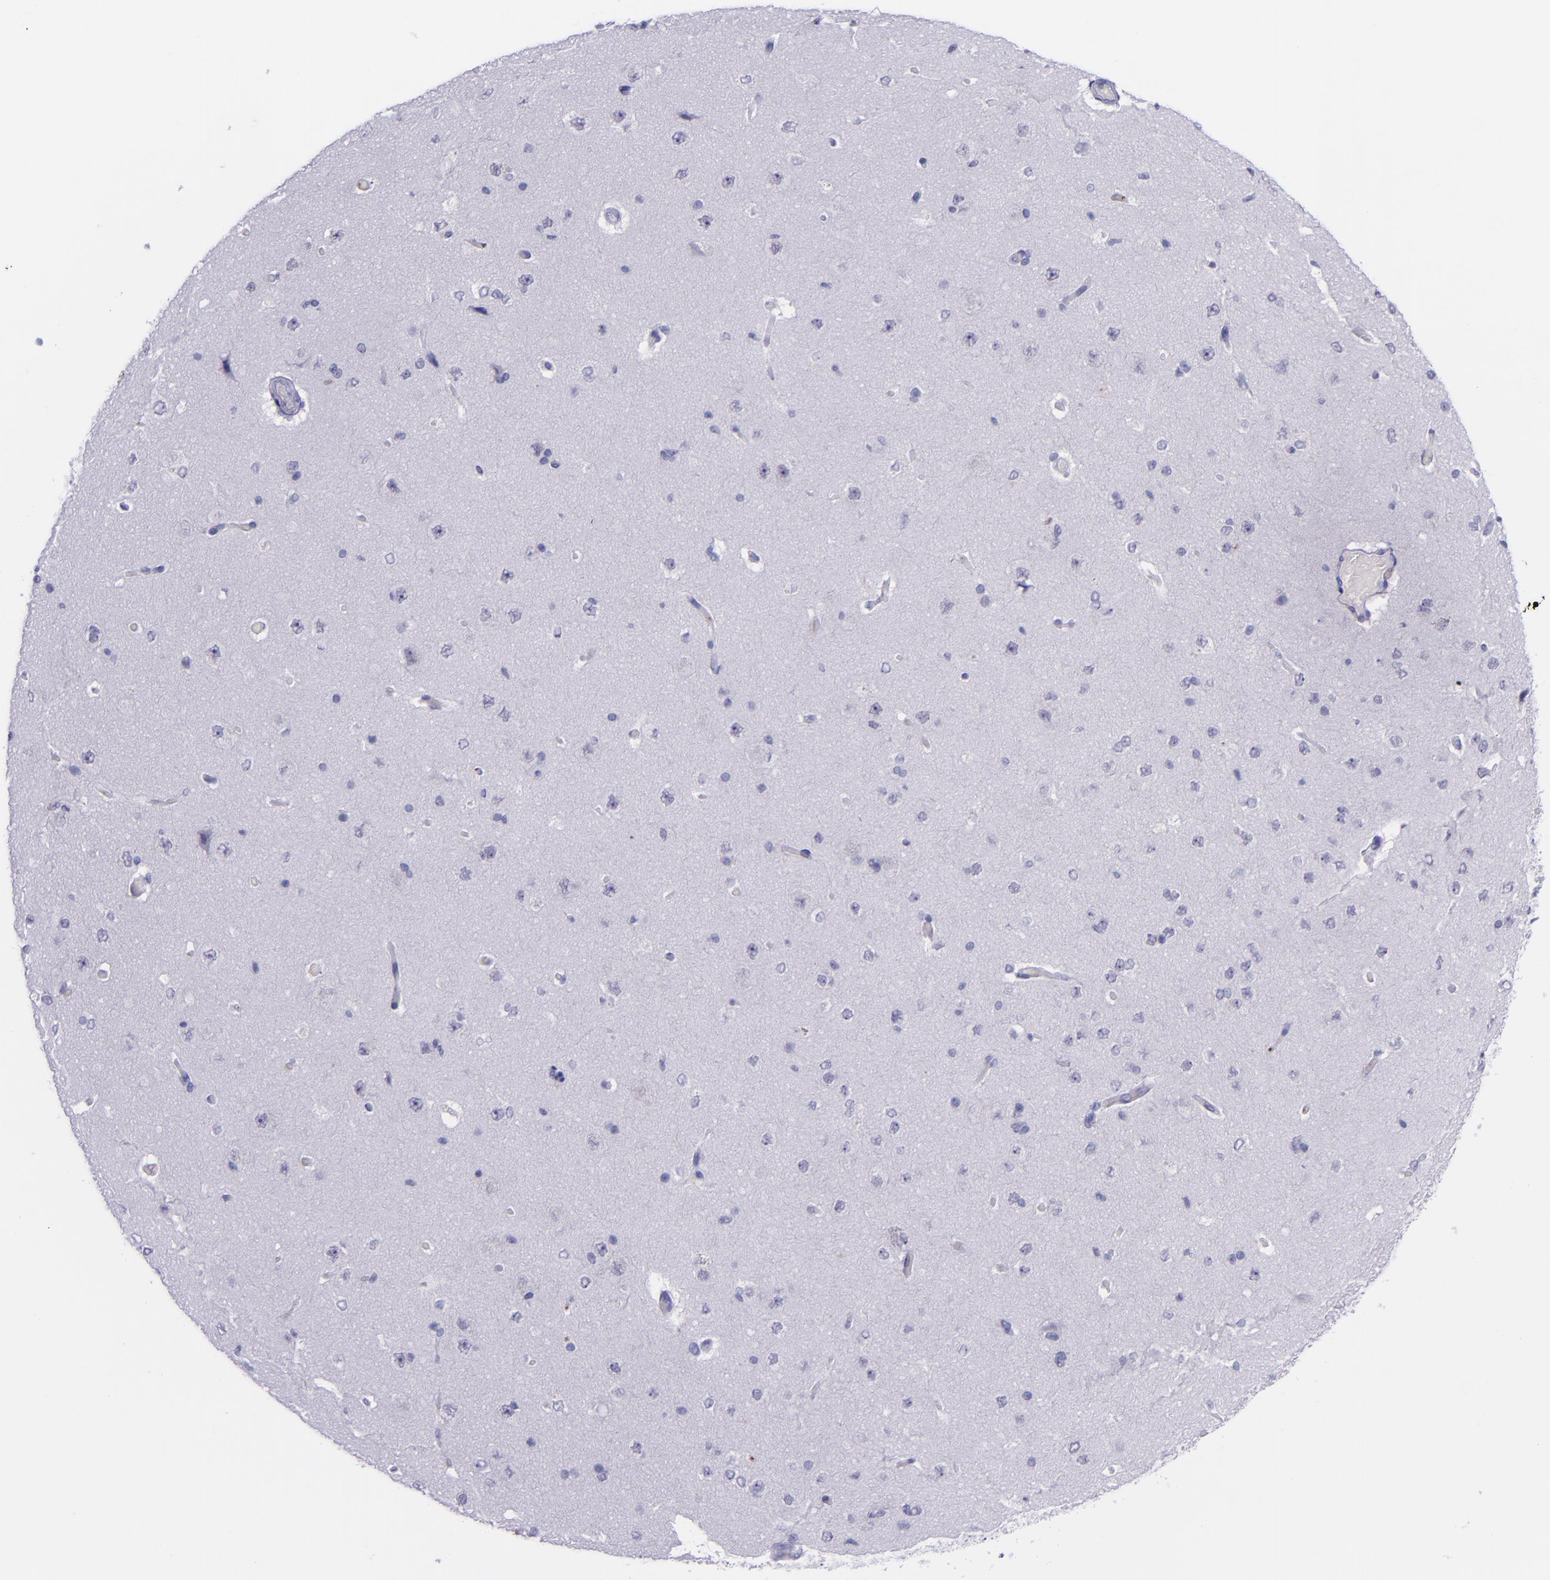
{"staining": {"intensity": "negative", "quantity": "none", "location": "none"}, "tissue": "cerebral cortex", "cell_type": "Endothelial cells", "image_type": "normal", "snomed": [{"axis": "morphology", "description": "Normal tissue, NOS"}, {"axis": "topography", "description": "Cerebral cortex"}], "caption": "Immunohistochemistry (IHC) of normal cerebral cortex exhibits no positivity in endothelial cells. The staining is performed using DAB (3,3'-diaminobenzidine) brown chromogen with nuclei counter-stained in using hematoxylin.", "gene": "SELE", "patient": {"sex": "female", "age": 45}}